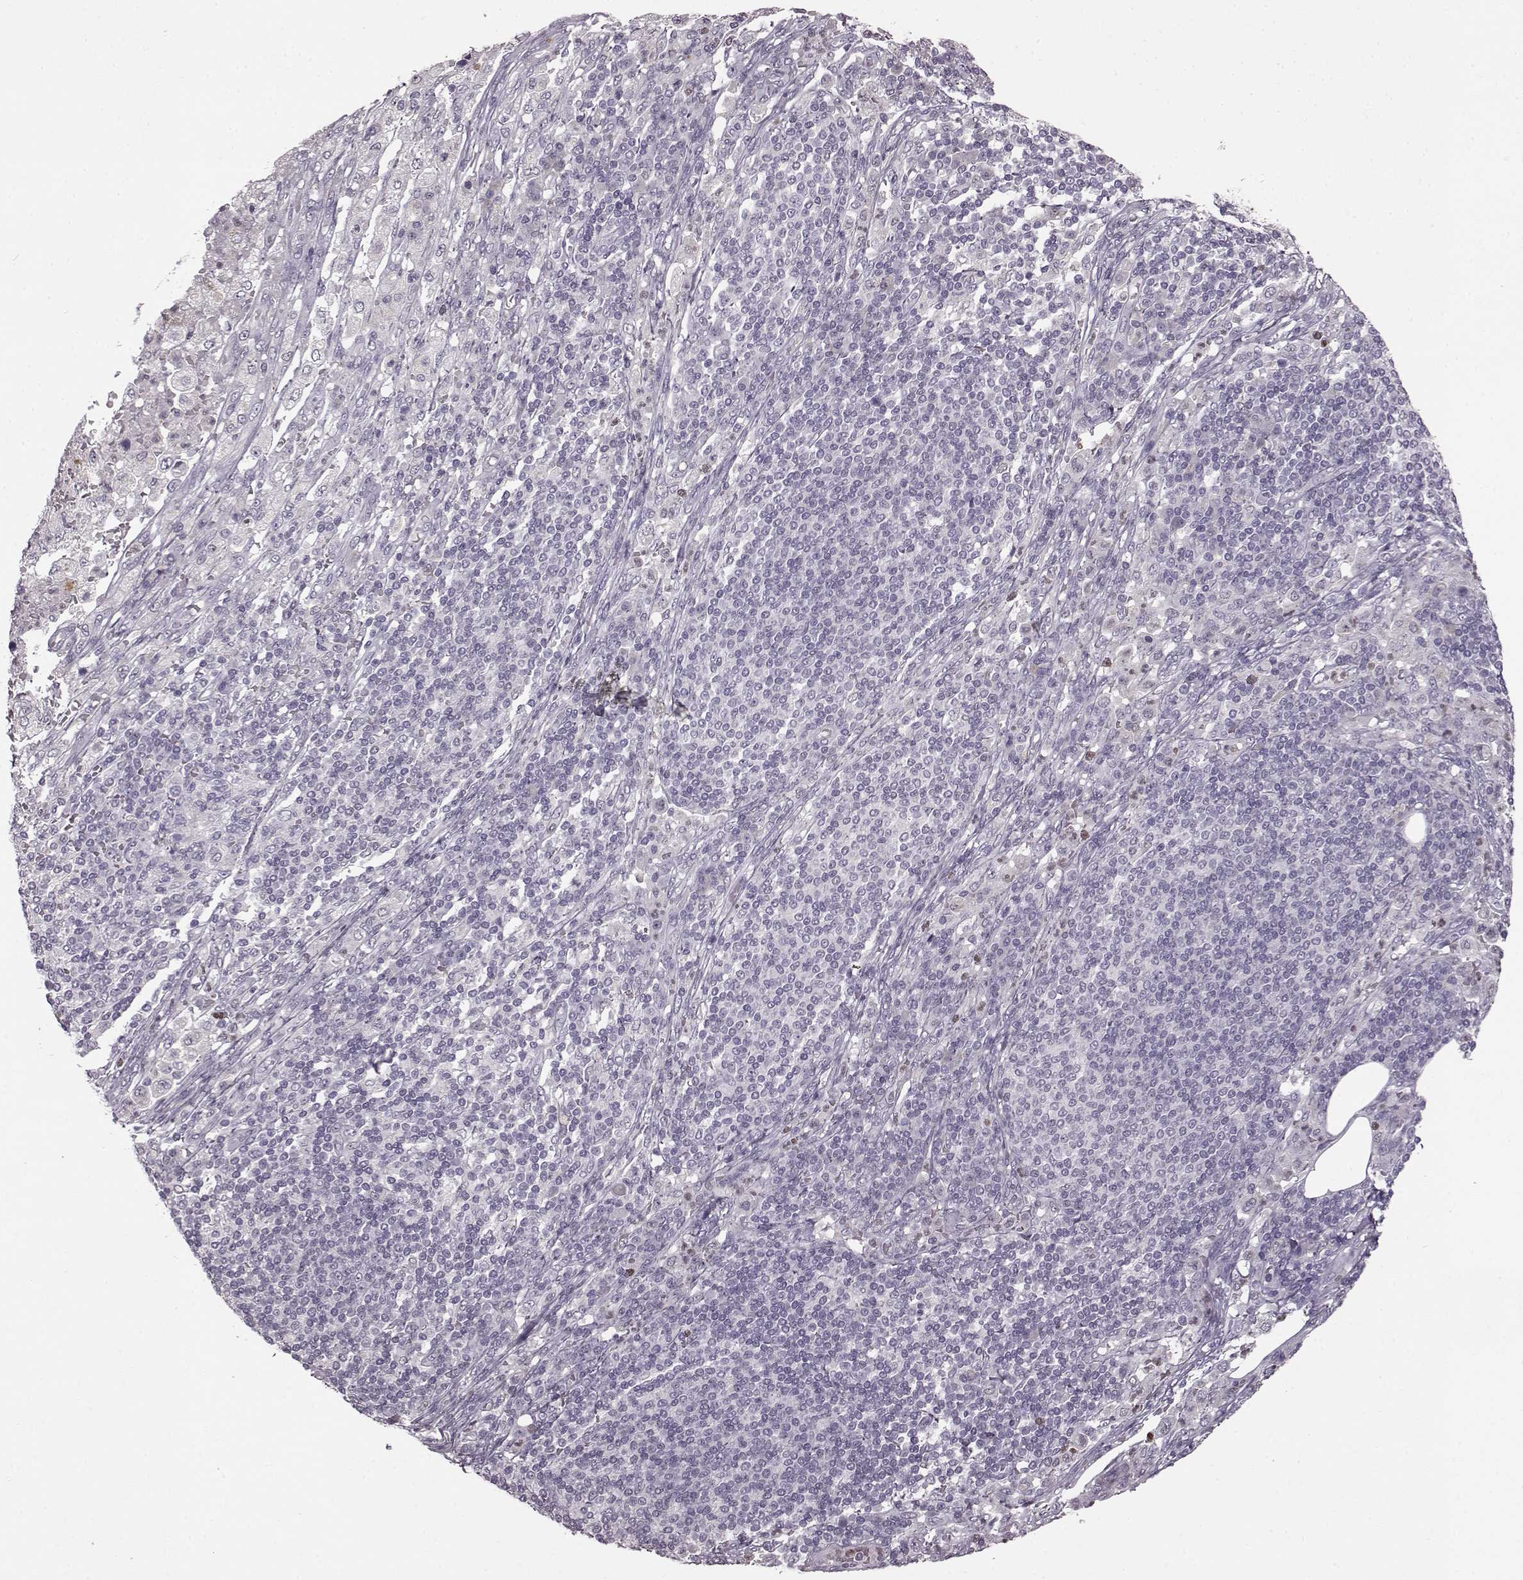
{"staining": {"intensity": "negative", "quantity": "none", "location": "none"}, "tissue": "pancreatic cancer", "cell_type": "Tumor cells", "image_type": "cancer", "snomed": [{"axis": "morphology", "description": "Adenocarcinoma, NOS"}, {"axis": "topography", "description": "Pancreas"}], "caption": "Immunohistochemistry histopathology image of neoplastic tissue: human adenocarcinoma (pancreatic) stained with DAB exhibits no significant protein staining in tumor cells.", "gene": "CNGA3", "patient": {"sex": "female", "age": 61}}